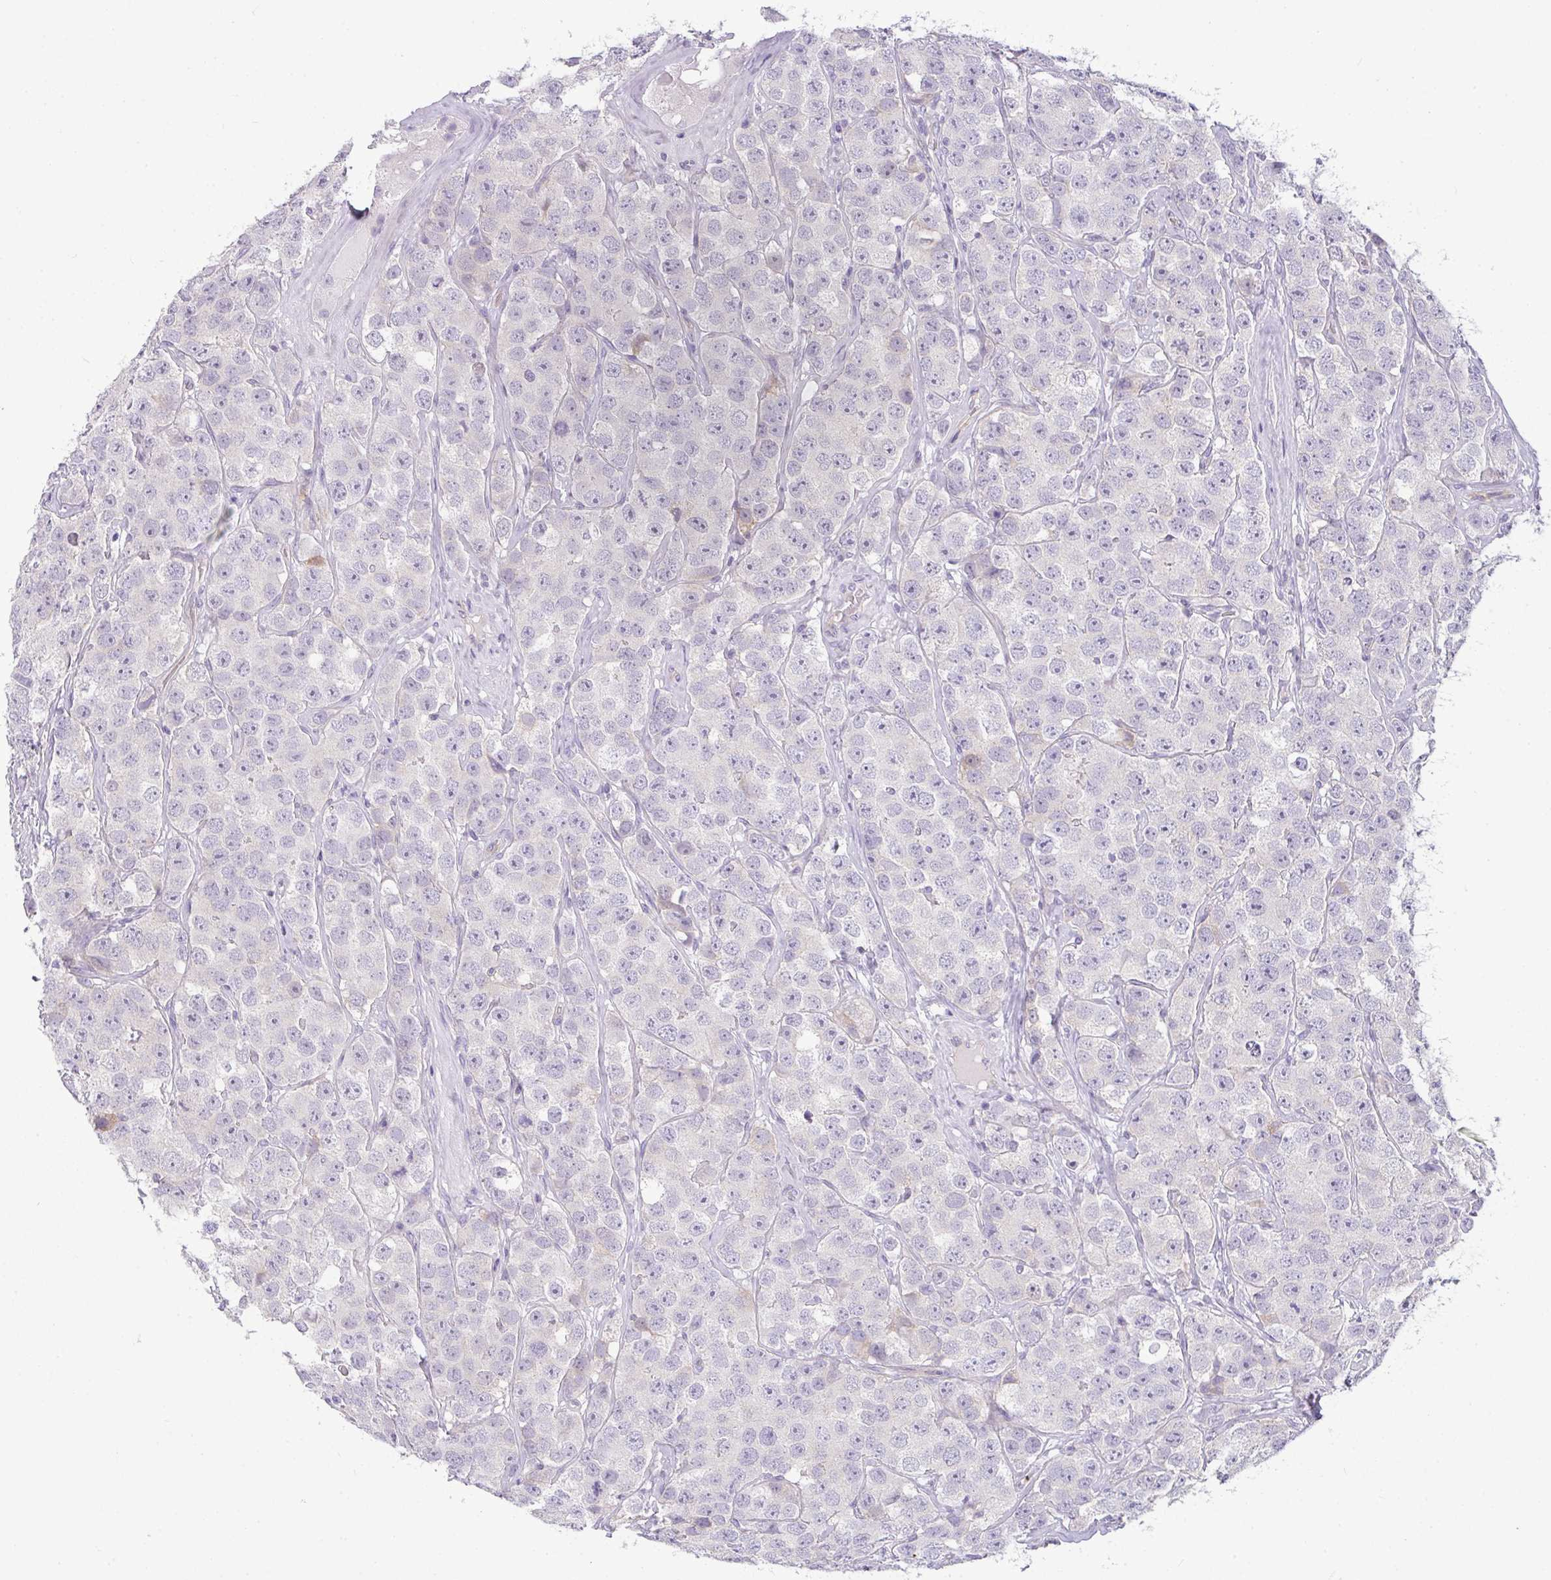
{"staining": {"intensity": "negative", "quantity": "none", "location": "none"}, "tissue": "testis cancer", "cell_type": "Tumor cells", "image_type": "cancer", "snomed": [{"axis": "morphology", "description": "Seminoma, NOS"}, {"axis": "topography", "description": "Testis"}], "caption": "Testis seminoma was stained to show a protein in brown. There is no significant staining in tumor cells.", "gene": "LIPE", "patient": {"sex": "male", "age": 28}}